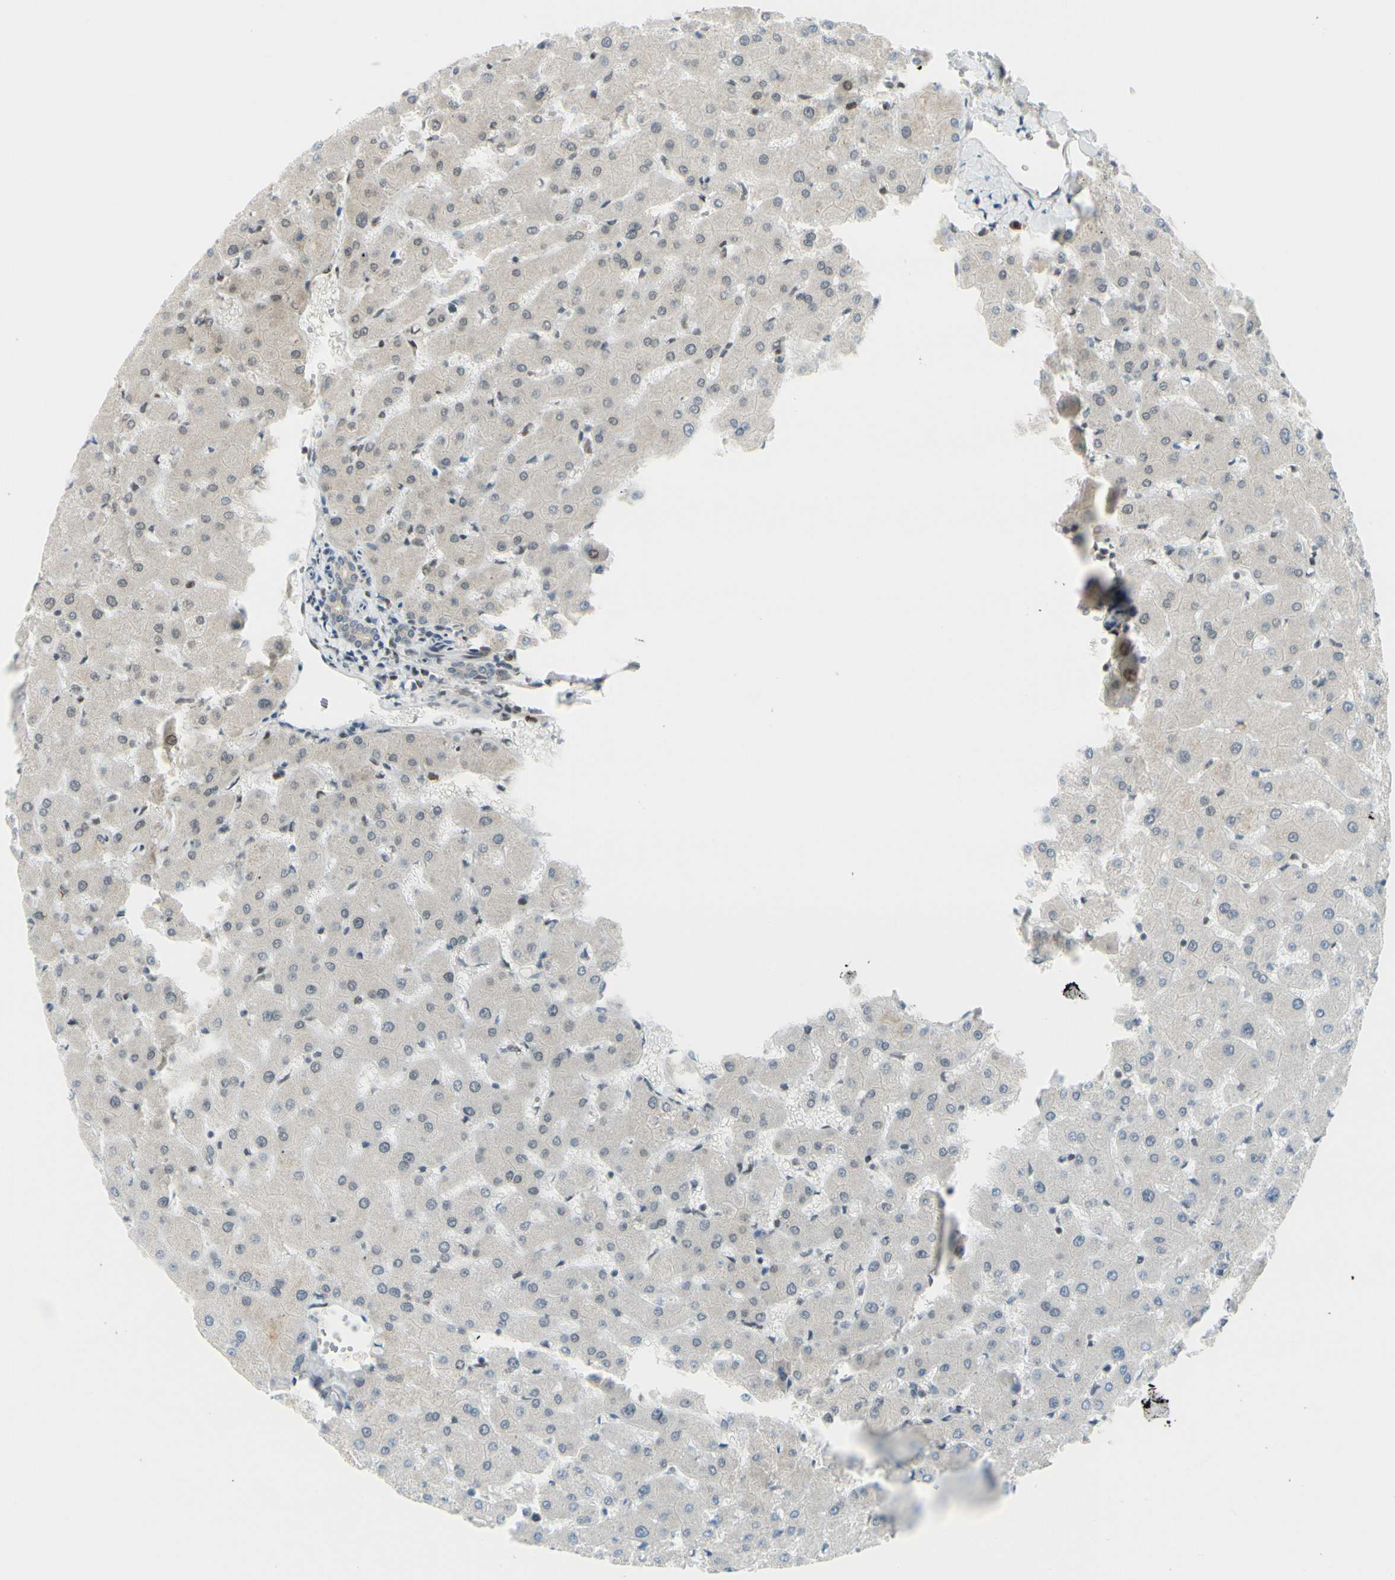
{"staining": {"intensity": "weak", "quantity": "25%-75%", "location": "cytoplasmic/membranous"}, "tissue": "liver", "cell_type": "Cholangiocytes", "image_type": "normal", "snomed": [{"axis": "morphology", "description": "Normal tissue, NOS"}, {"axis": "topography", "description": "Liver"}], "caption": "A high-resolution histopathology image shows immunohistochemistry (IHC) staining of normal liver, which shows weak cytoplasmic/membranous positivity in about 25%-75% of cholangiocytes.", "gene": "SUFU", "patient": {"sex": "female", "age": 63}}